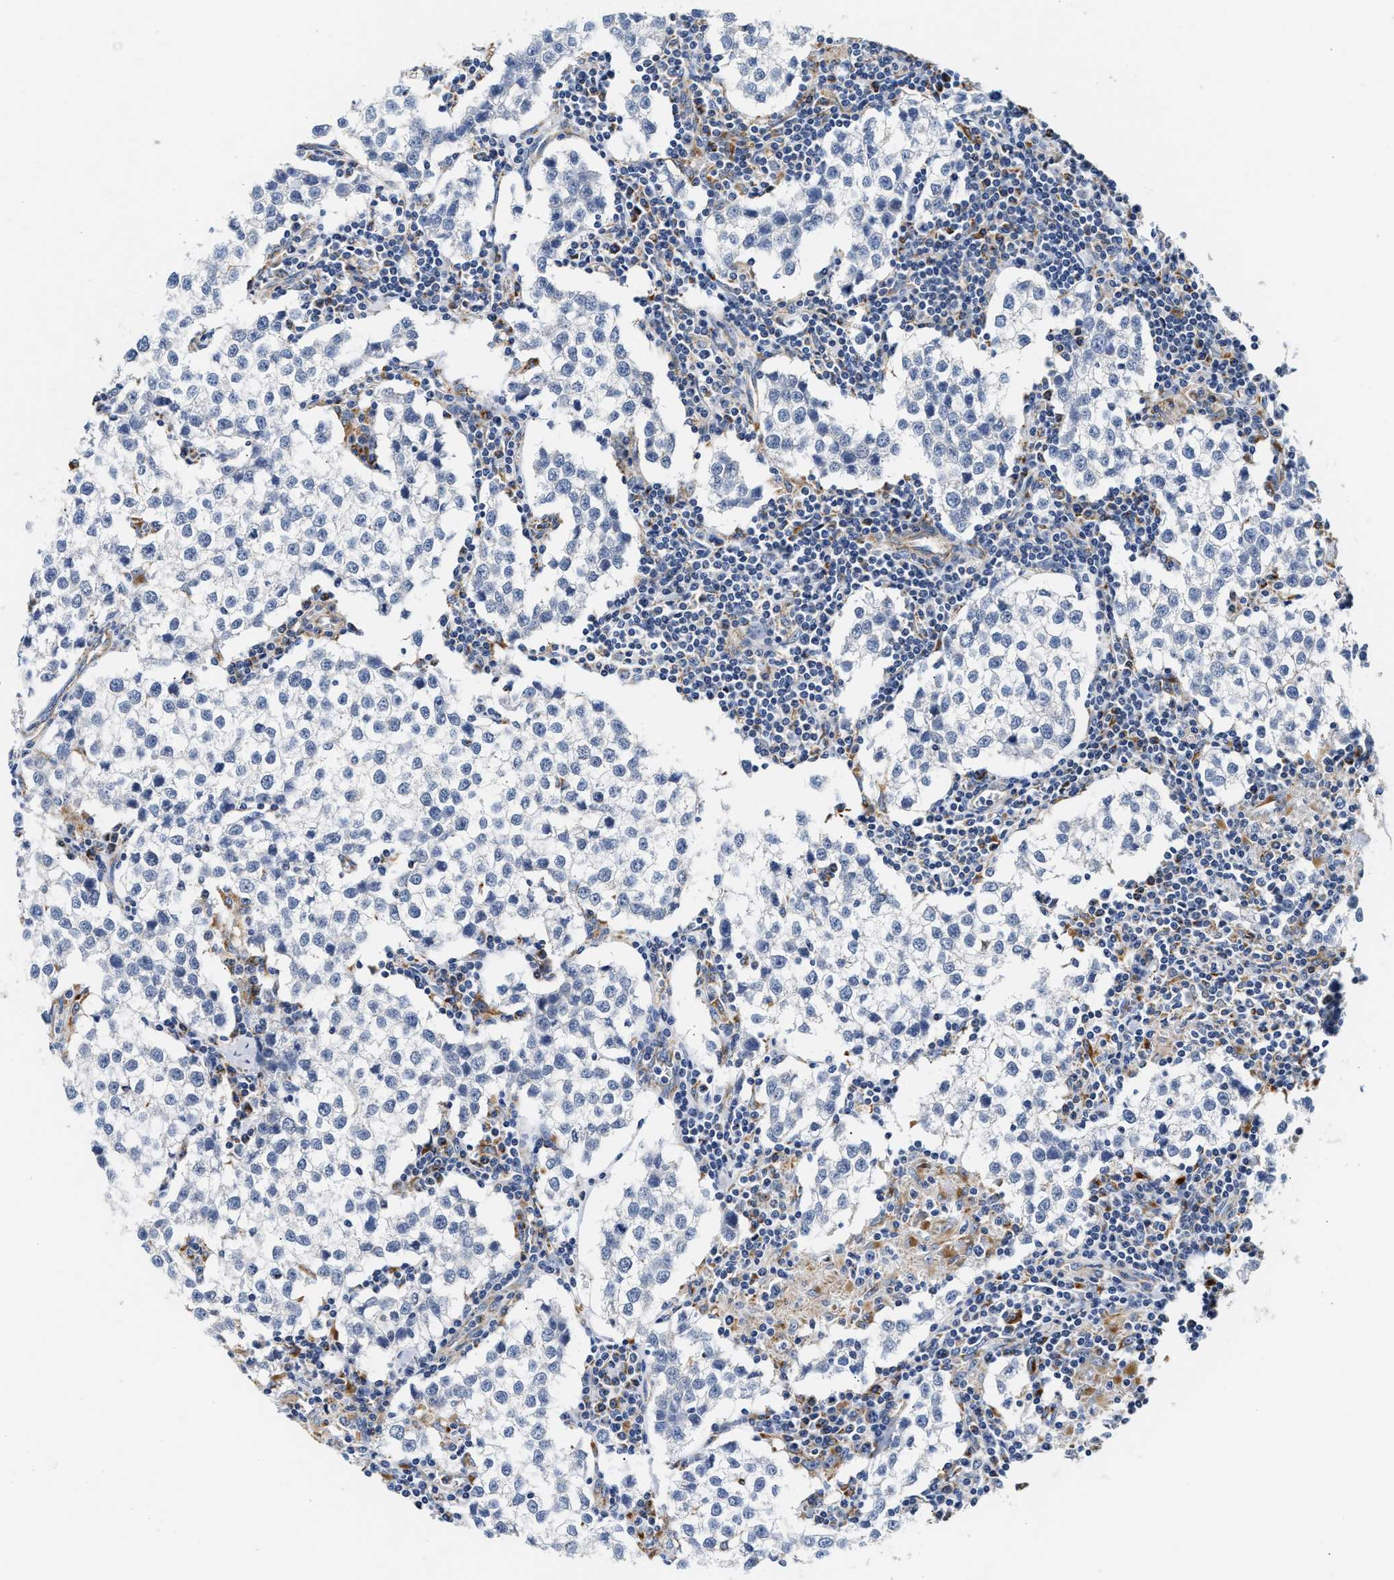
{"staining": {"intensity": "negative", "quantity": "none", "location": "none"}, "tissue": "testis cancer", "cell_type": "Tumor cells", "image_type": "cancer", "snomed": [{"axis": "morphology", "description": "Seminoma, NOS"}, {"axis": "morphology", "description": "Carcinoma, Embryonal, NOS"}, {"axis": "topography", "description": "Testis"}], "caption": "The photomicrograph shows no staining of tumor cells in testis cancer. (Stains: DAB immunohistochemistry with hematoxylin counter stain, Microscopy: brightfield microscopy at high magnification).", "gene": "ACADVL", "patient": {"sex": "male", "age": 36}}